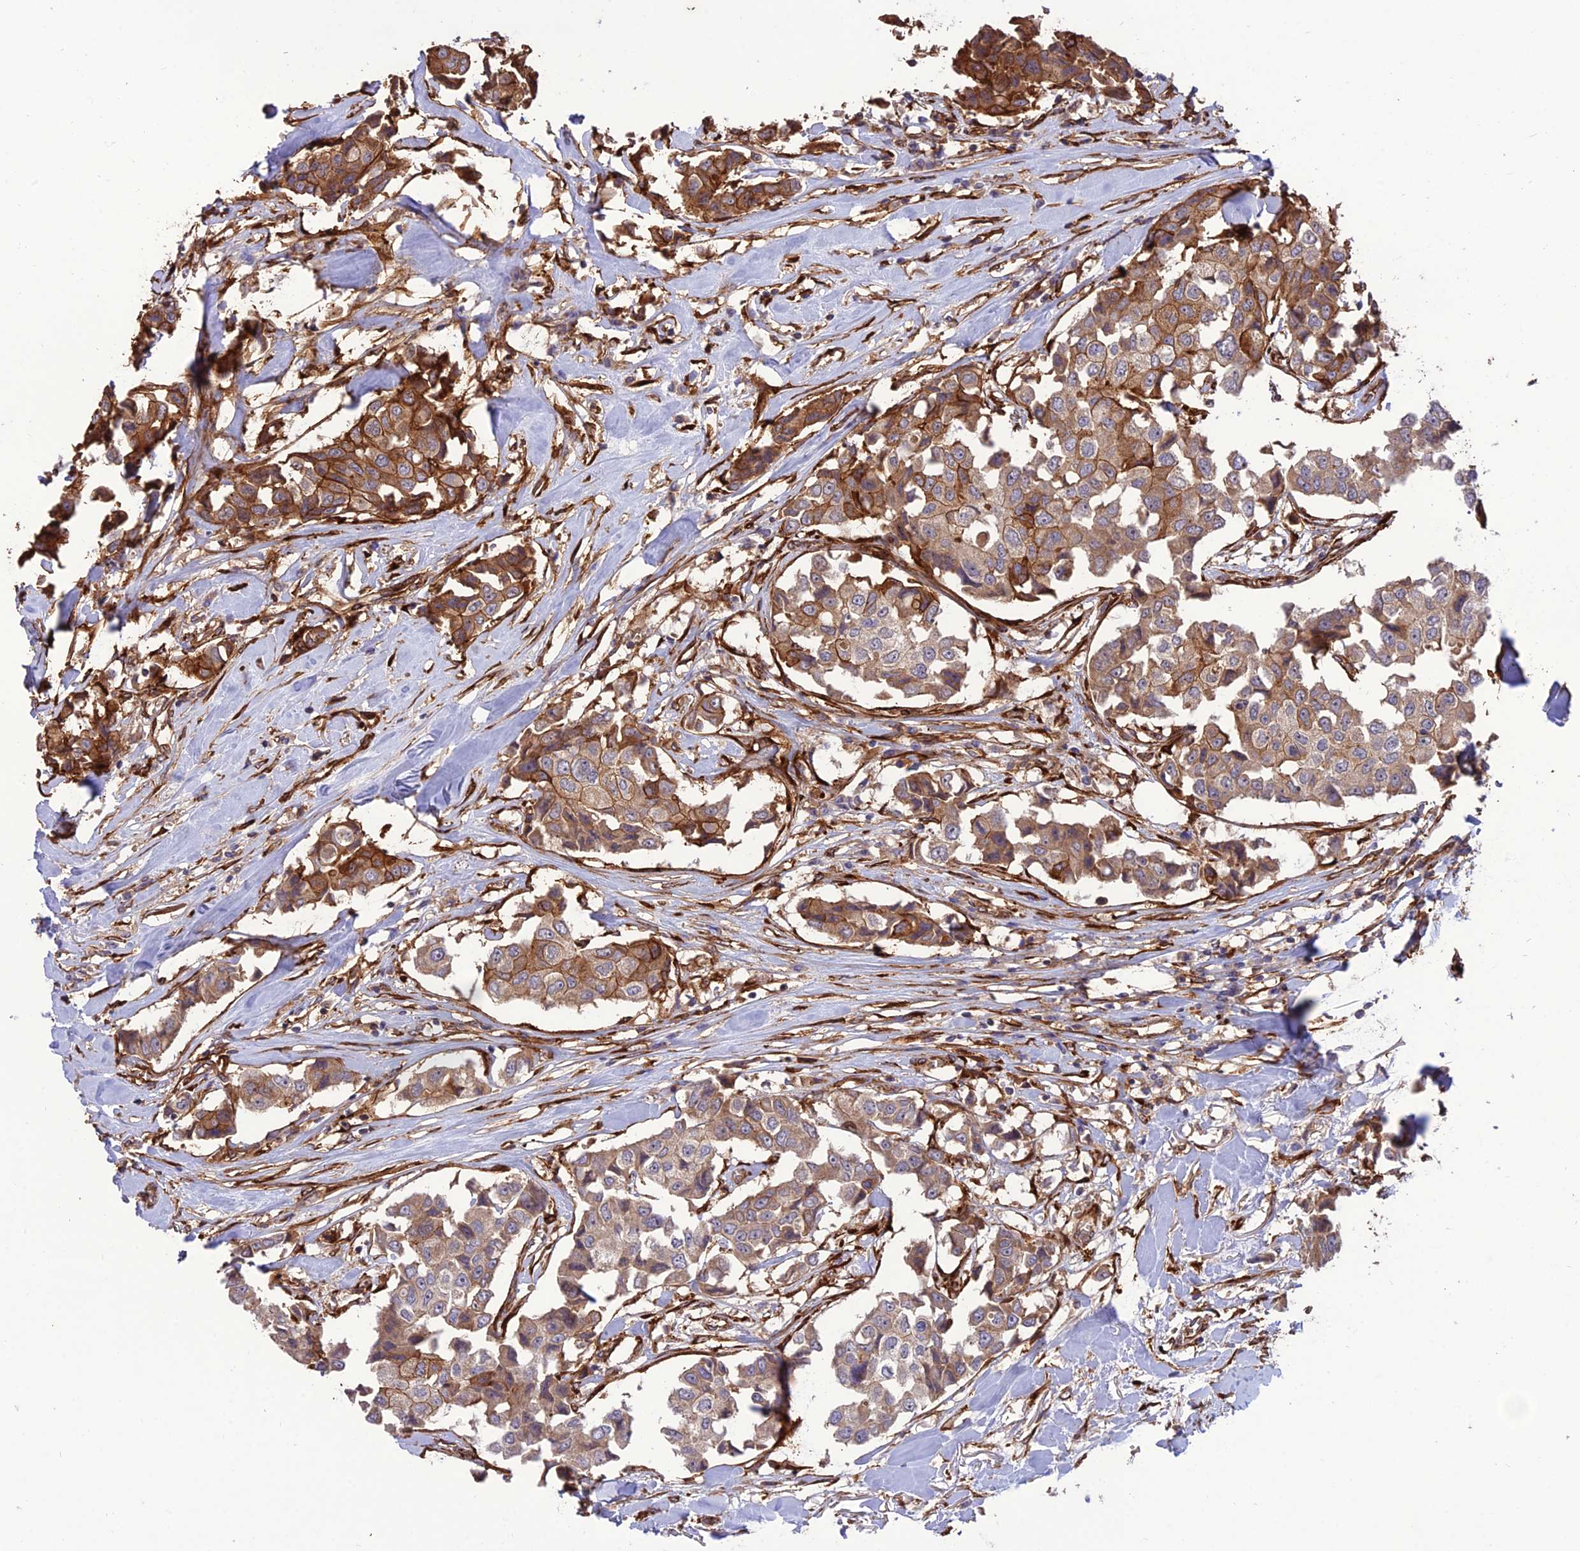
{"staining": {"intensity": "moderate", "quantity": ">75%", "location": "cytoplasmic/membranous"}, "tissue": "breast cancer", "cell_type": "Tumor cells", "image_type": "cancer", "snomed": [{"axis": "morphology", "description": "Duct carcinoma"}, {"axis": "topography", "description": "Breast"}], "caption": "IHC of breast intraductal carcinoma shows medium levels of moderate cytoplasmic/membranous positivity in approximately >75% of tumor cells.", "gene": "CRTAP", "patient": {"sex": "female", "age": 80}}